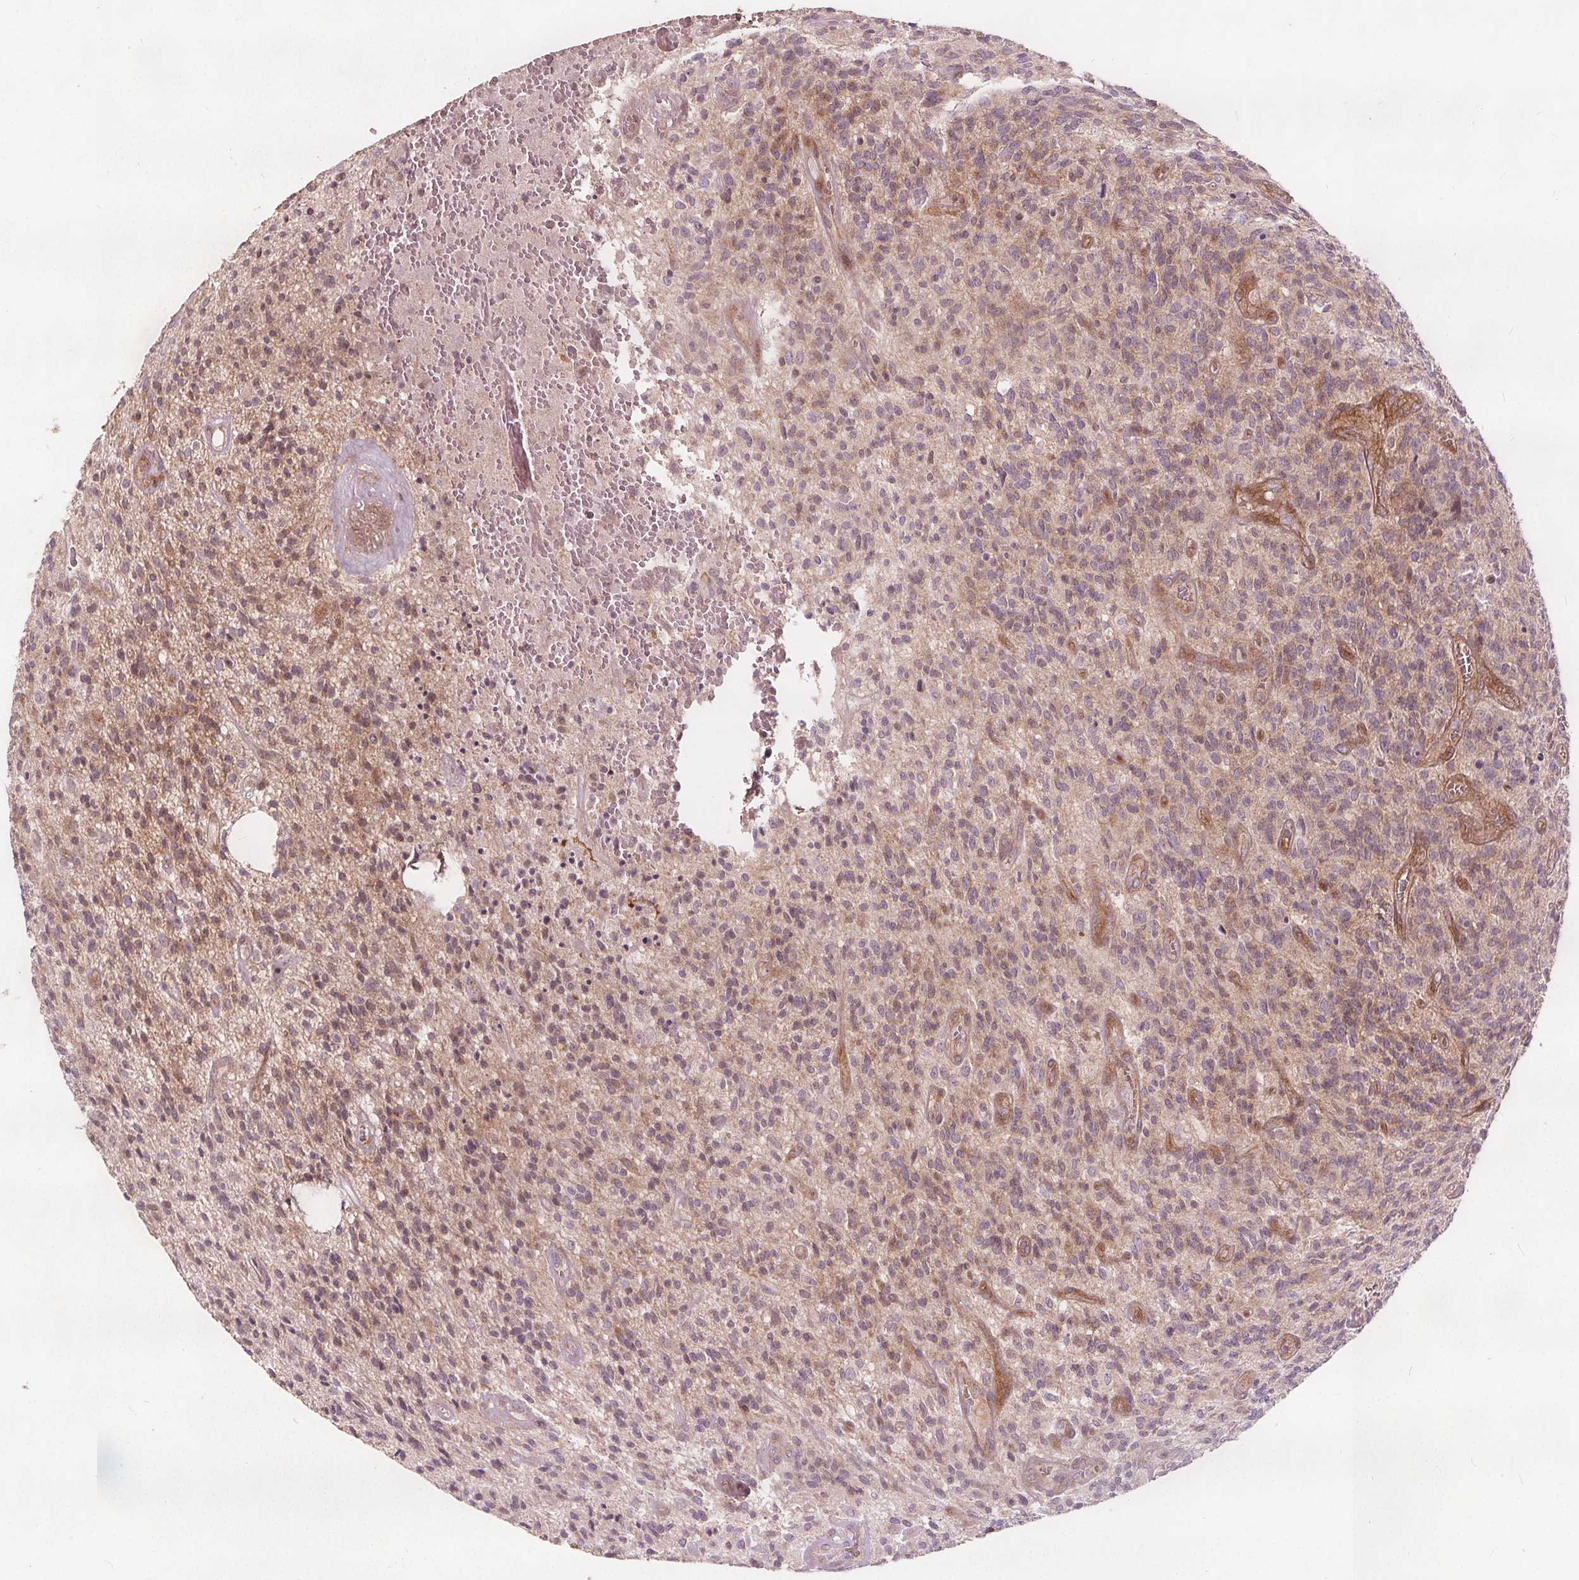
{"staining": {"intensity": "weak", "quantity": "25%-75%", "location": "cytoplasmic/membranous"}, "tissue": "glioma", "cell_type": "Tumor cells", "image_type": "cancer", "snomed": [{"axis": "morphology", "description": "Glioma, malignant, High grade"}, {"axis": "topography", "description": "Brain"}], "caption": "High-grade glioma (malignant) tissue demonstrates weak cytoplasmic/membranous positivity in about 25%-75% of tumor cells, visualized by immunohistochemistry.", "gene": "PTPRT", "patient": {"sex": "male", "age": 76}}